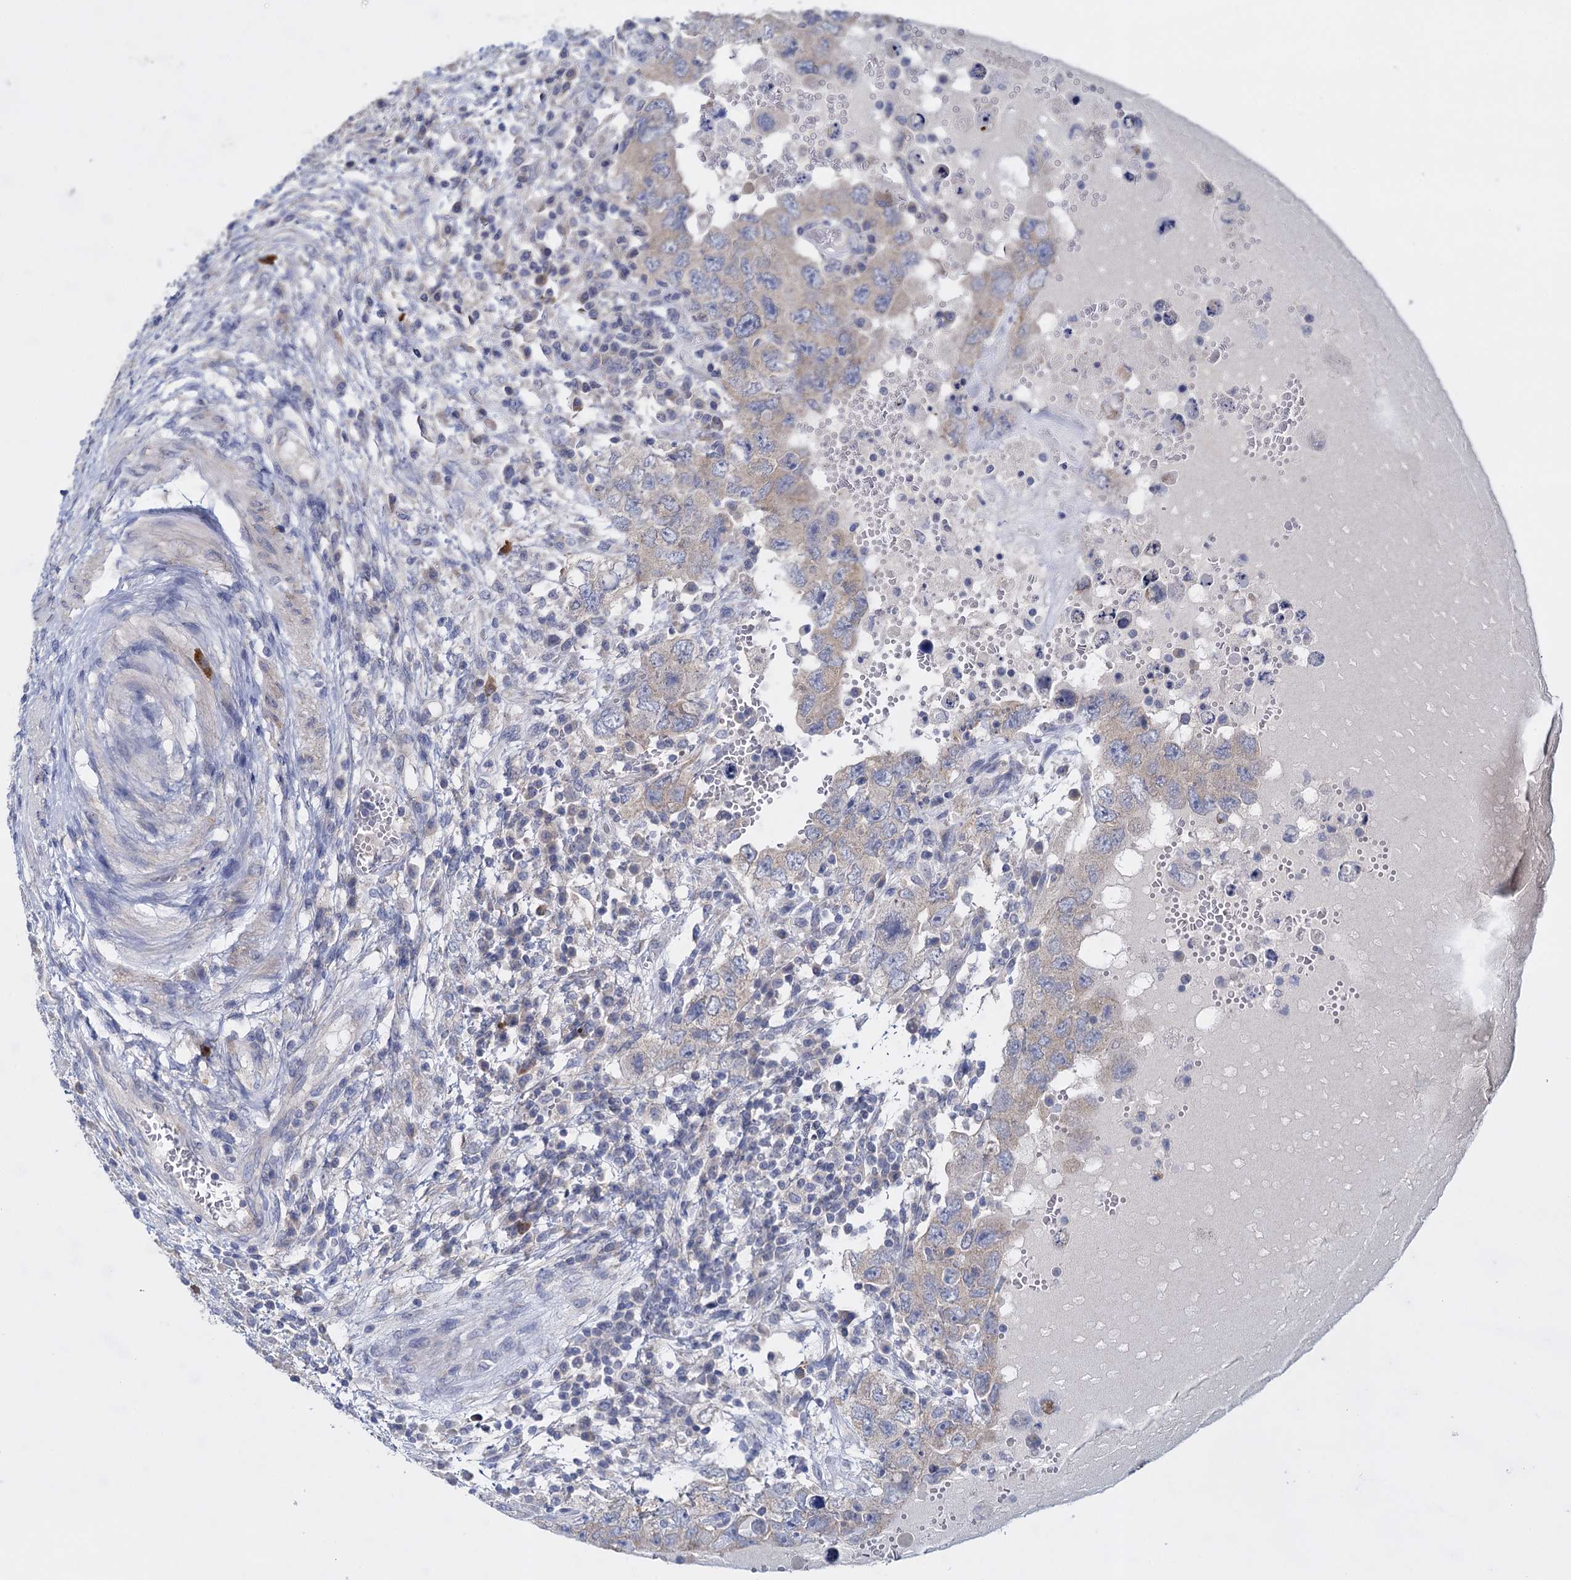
{"staining": {"intensity": "moderate", "quantity": ">75%", "location": "cytoplasmic/membranous"}, "tissue": "testis cancer", "cell_type": "Tumor cells", "image_type": "cancer", "snomed": [{"axis": "morphology", "description": "Carcinoma, Embryonal, NOS"}, {"axis": "topography", "description": "Testis"}], "caption": "Testis cancer (embryonal carcinoma) stained for a protein exhibits moderate cytoplasmic/membranous positivity in tumor cells.", "gene": "GSTM2", "patient": {"sex": "male", "age": 26}}